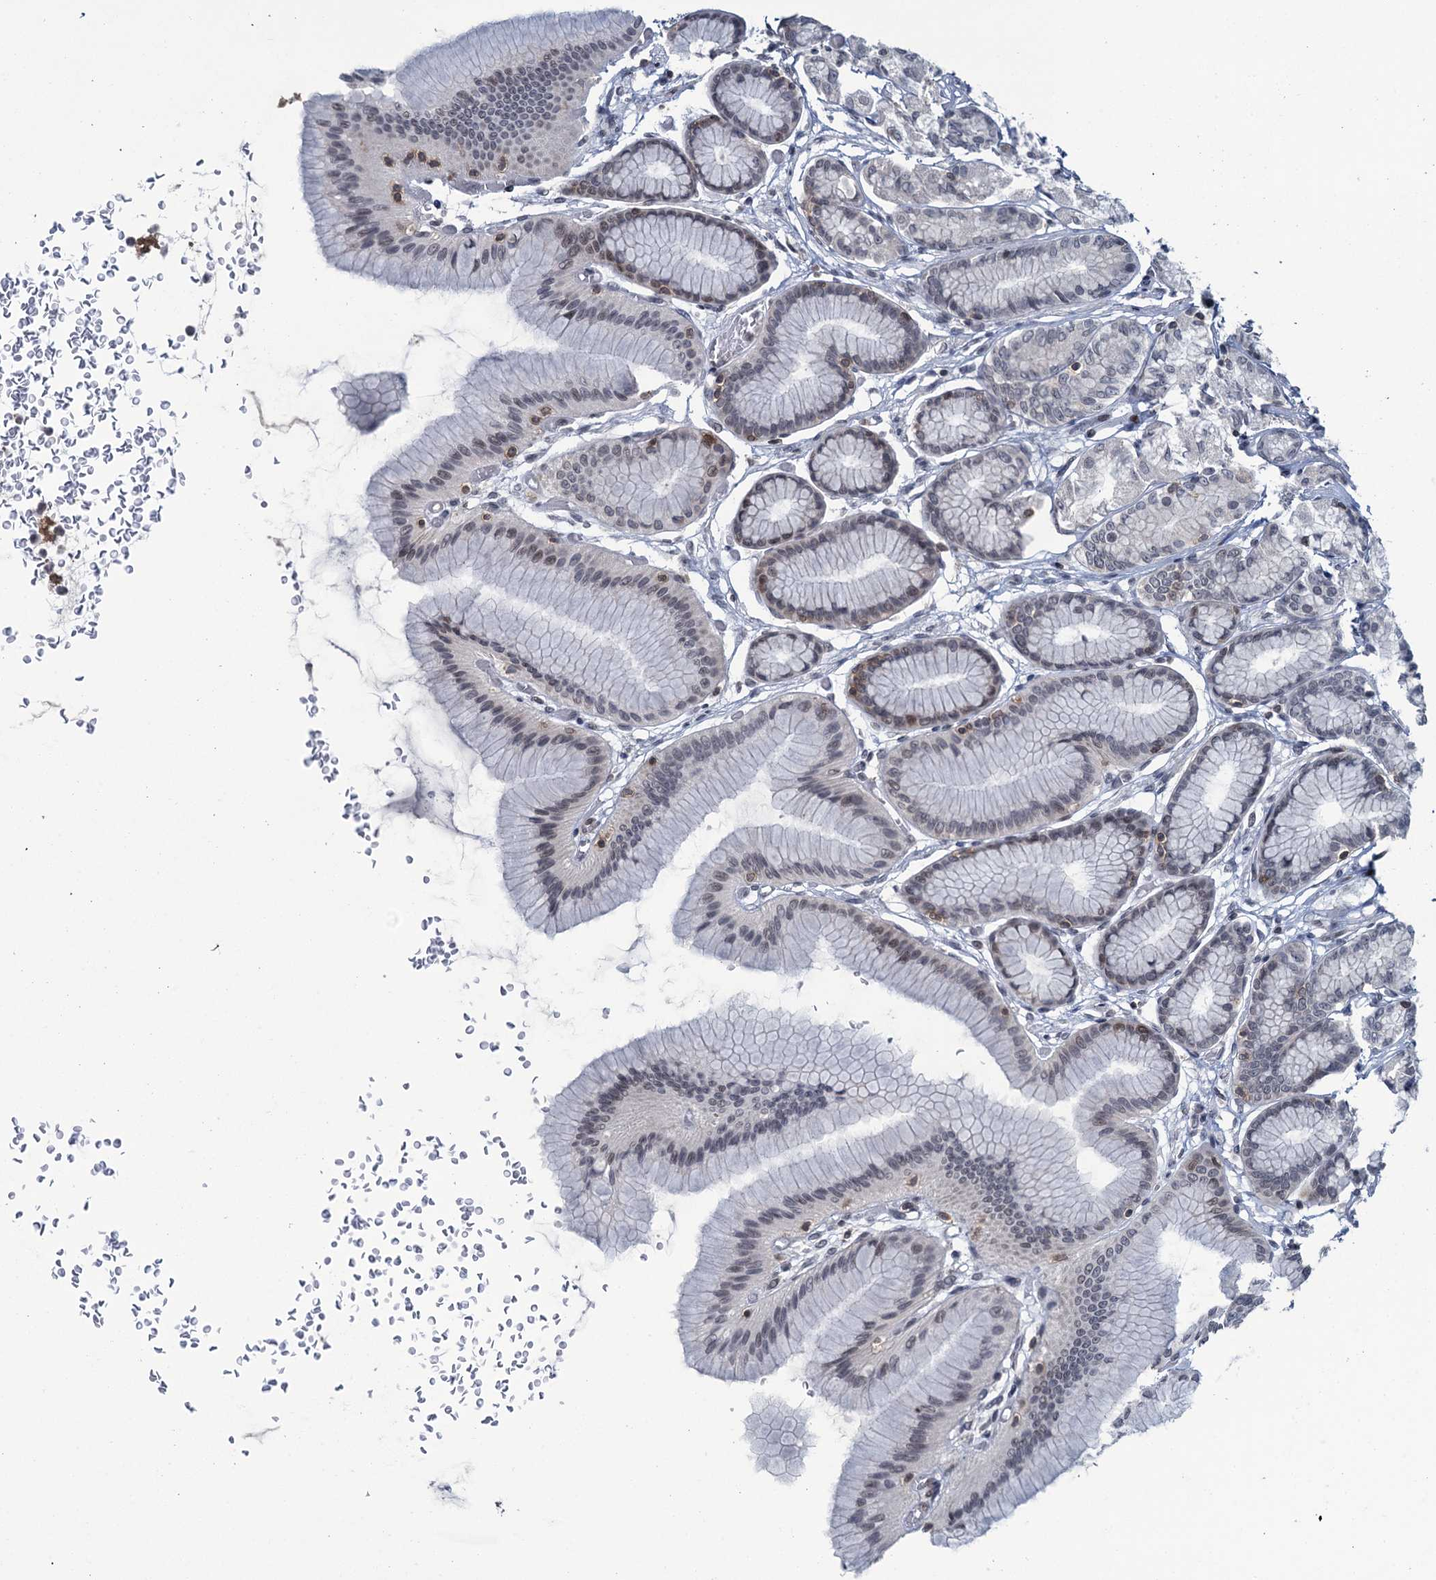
{"staining": {"intensity": "moderate", "quantity": "<25%", "location": "nuclear"}, "tissue": "stomach", "cell_type": "Glandular cells", "image_type": "normal", "snomed": [{"axis": "morphology", "description": "Normal tissue, NOS"}, {"axis": "morphology", "description": "Adenocarcinoma, NOS"}, {"axis": "morphology", "description": "Adenocarcinoma, High grade"}, {"axis": "topography", "description": "Stomach, upper"}, {"axis": "topography", "description": "Stomach"}], "caption": "Protein staining by IHC demonstrates moderate nuclear expression in about <25% of glandular cells in benign stomach.", "gene": "FYB1", "patient": {"sex": "female", "age": 65}}